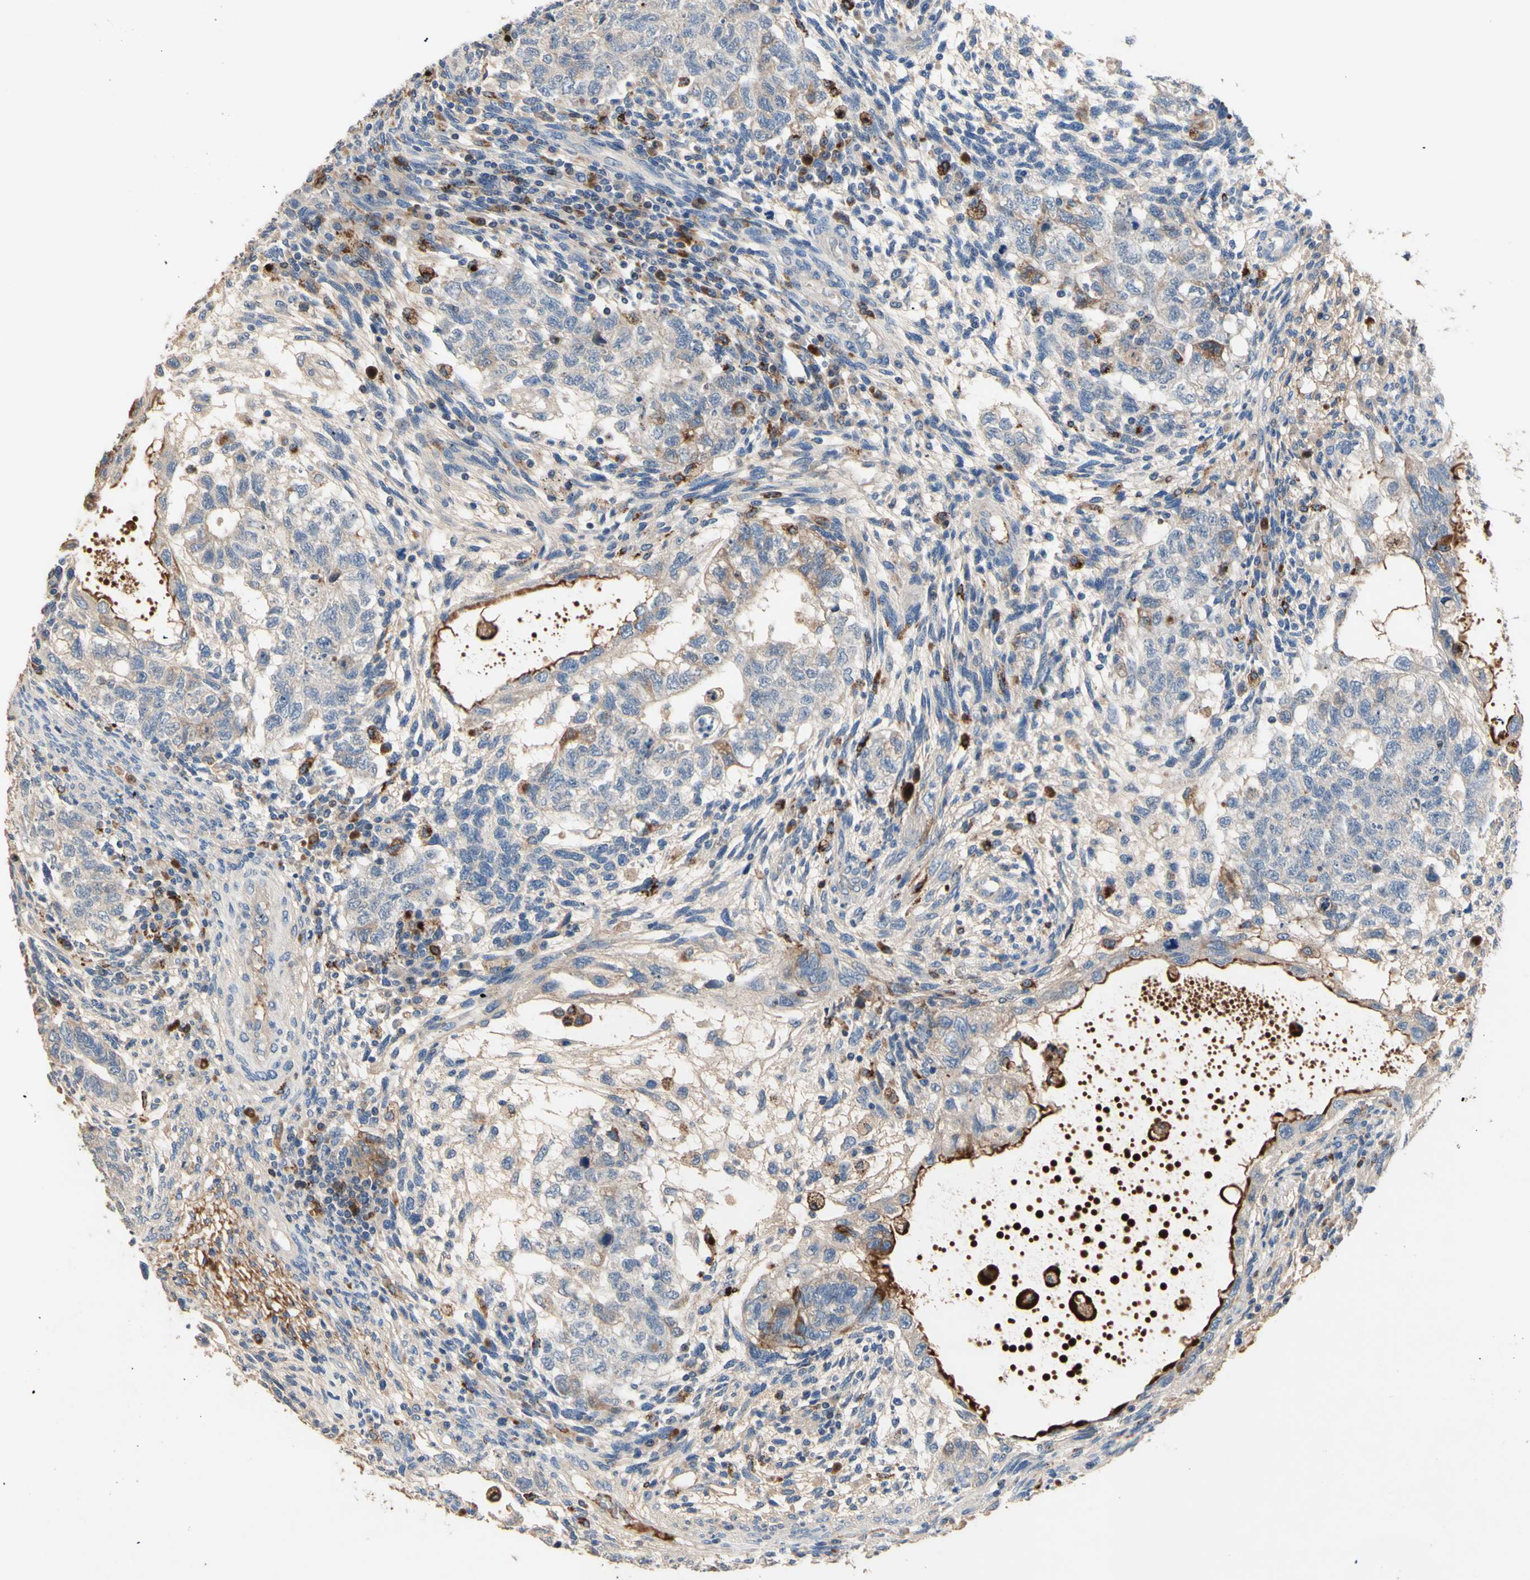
{"staining": {"intensity": "negative", "quantity": "none", "location": "none"}, "tissue": "testis cancer", "cell_type": "Tumor cells", "image_type": "cancer", "snomed": [{"axis": "morphology", "description": "Normal tissue, NOS"}, {"axis": "morphology", "description": "Carcinoma, Embryonal, NOS"}, {"axis": "topography", "description": "Testis"}], "caption": "Image shows no protein staining in tumor cells of embryonal carcinoma (testis) tissue.", "gene": "CDON", "patient": {"sex": "male", "age": 36}}